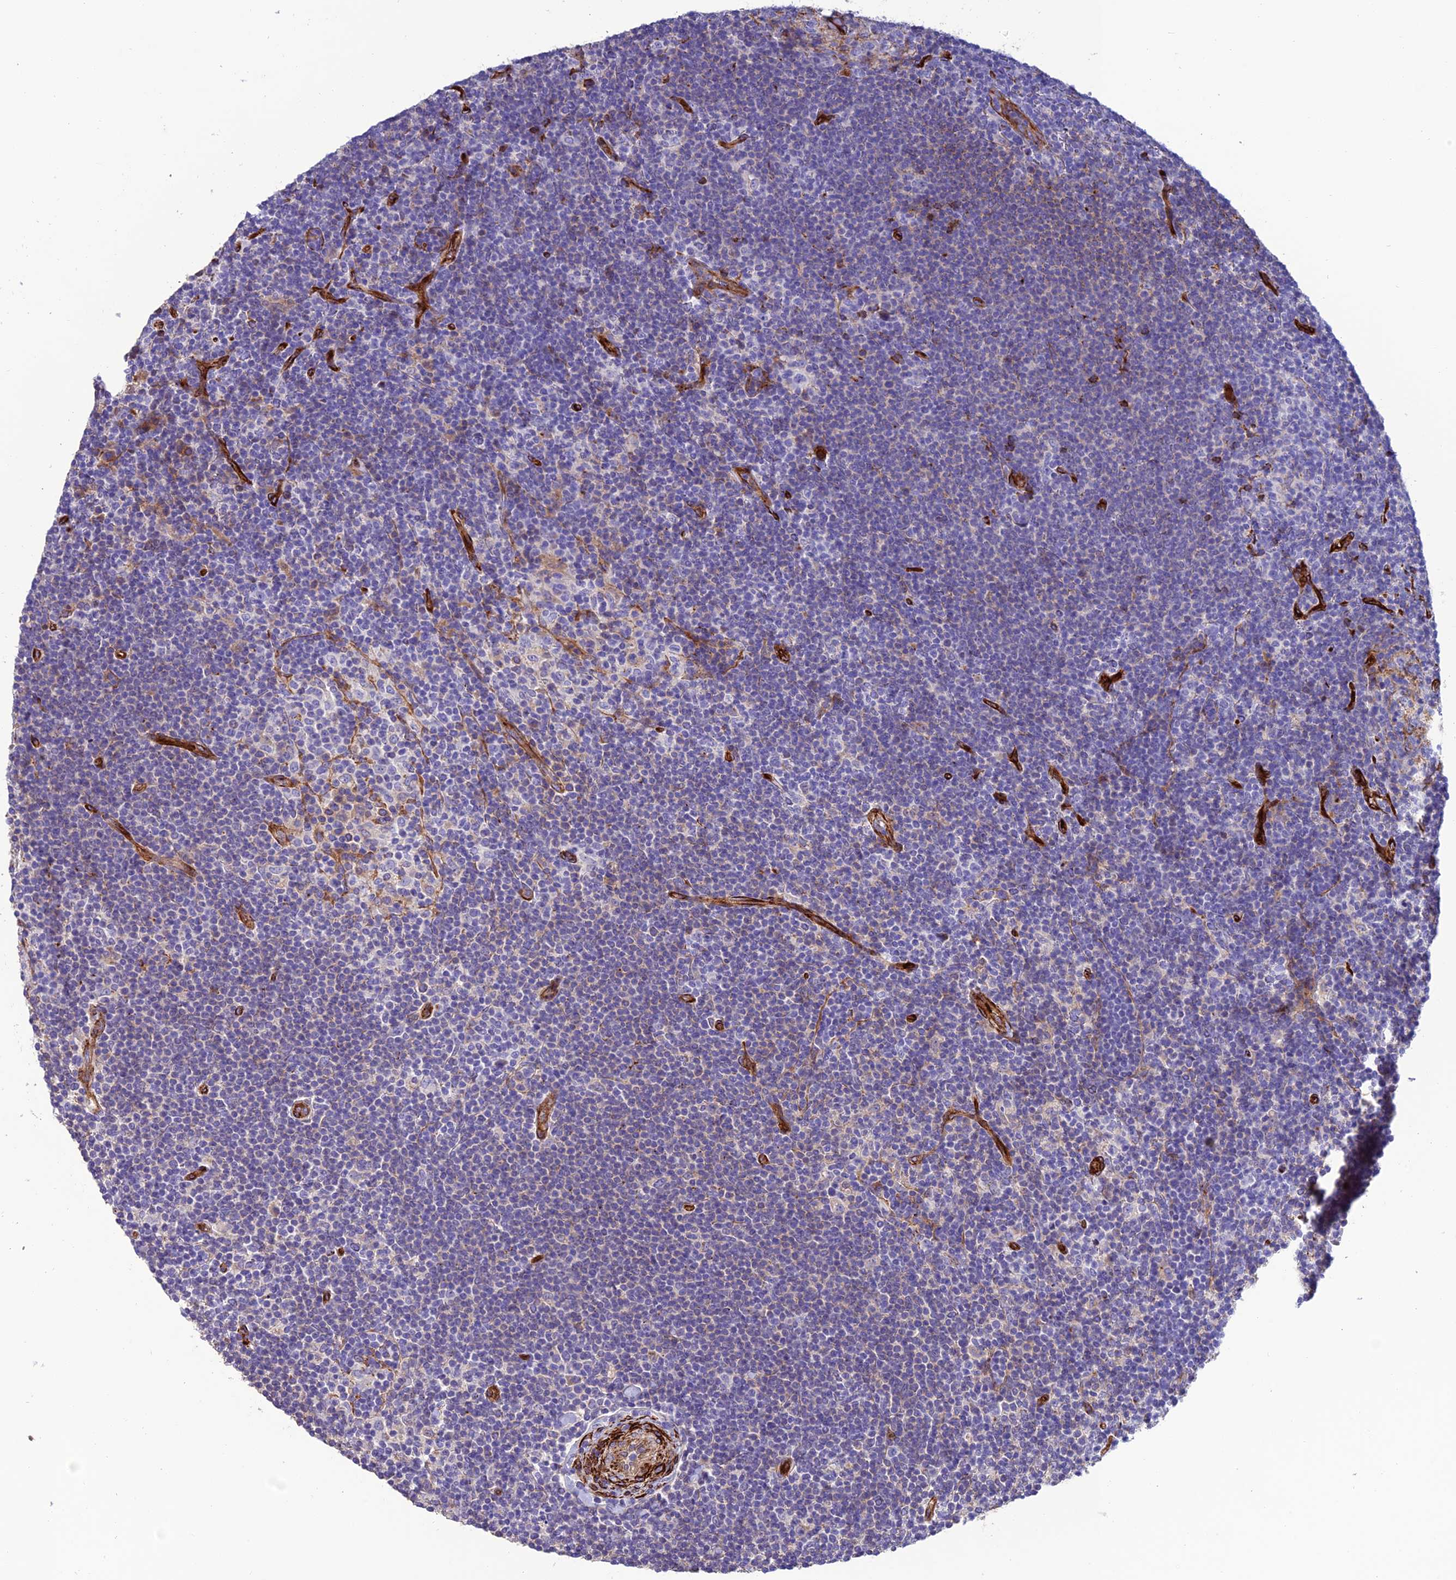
{"staining": {"intensity": "negative", "quantity": "none", "location": "none"}, "tissue": "lymphoma", "cell_type": "Tumor cells", "image_type": "cancer", "snomed": [{"axis": "morphology", "description": "Hodgkin's disease, NOS"}, {"axis": "topography", "description": "Lymph node"}], "caption": "IHC micrograph of human lymphoma stained for a protein (brown), which reveals no expression in tumor cells.", "gene": "REX1BD", "patient": {"sex": "female", "age": 57}}